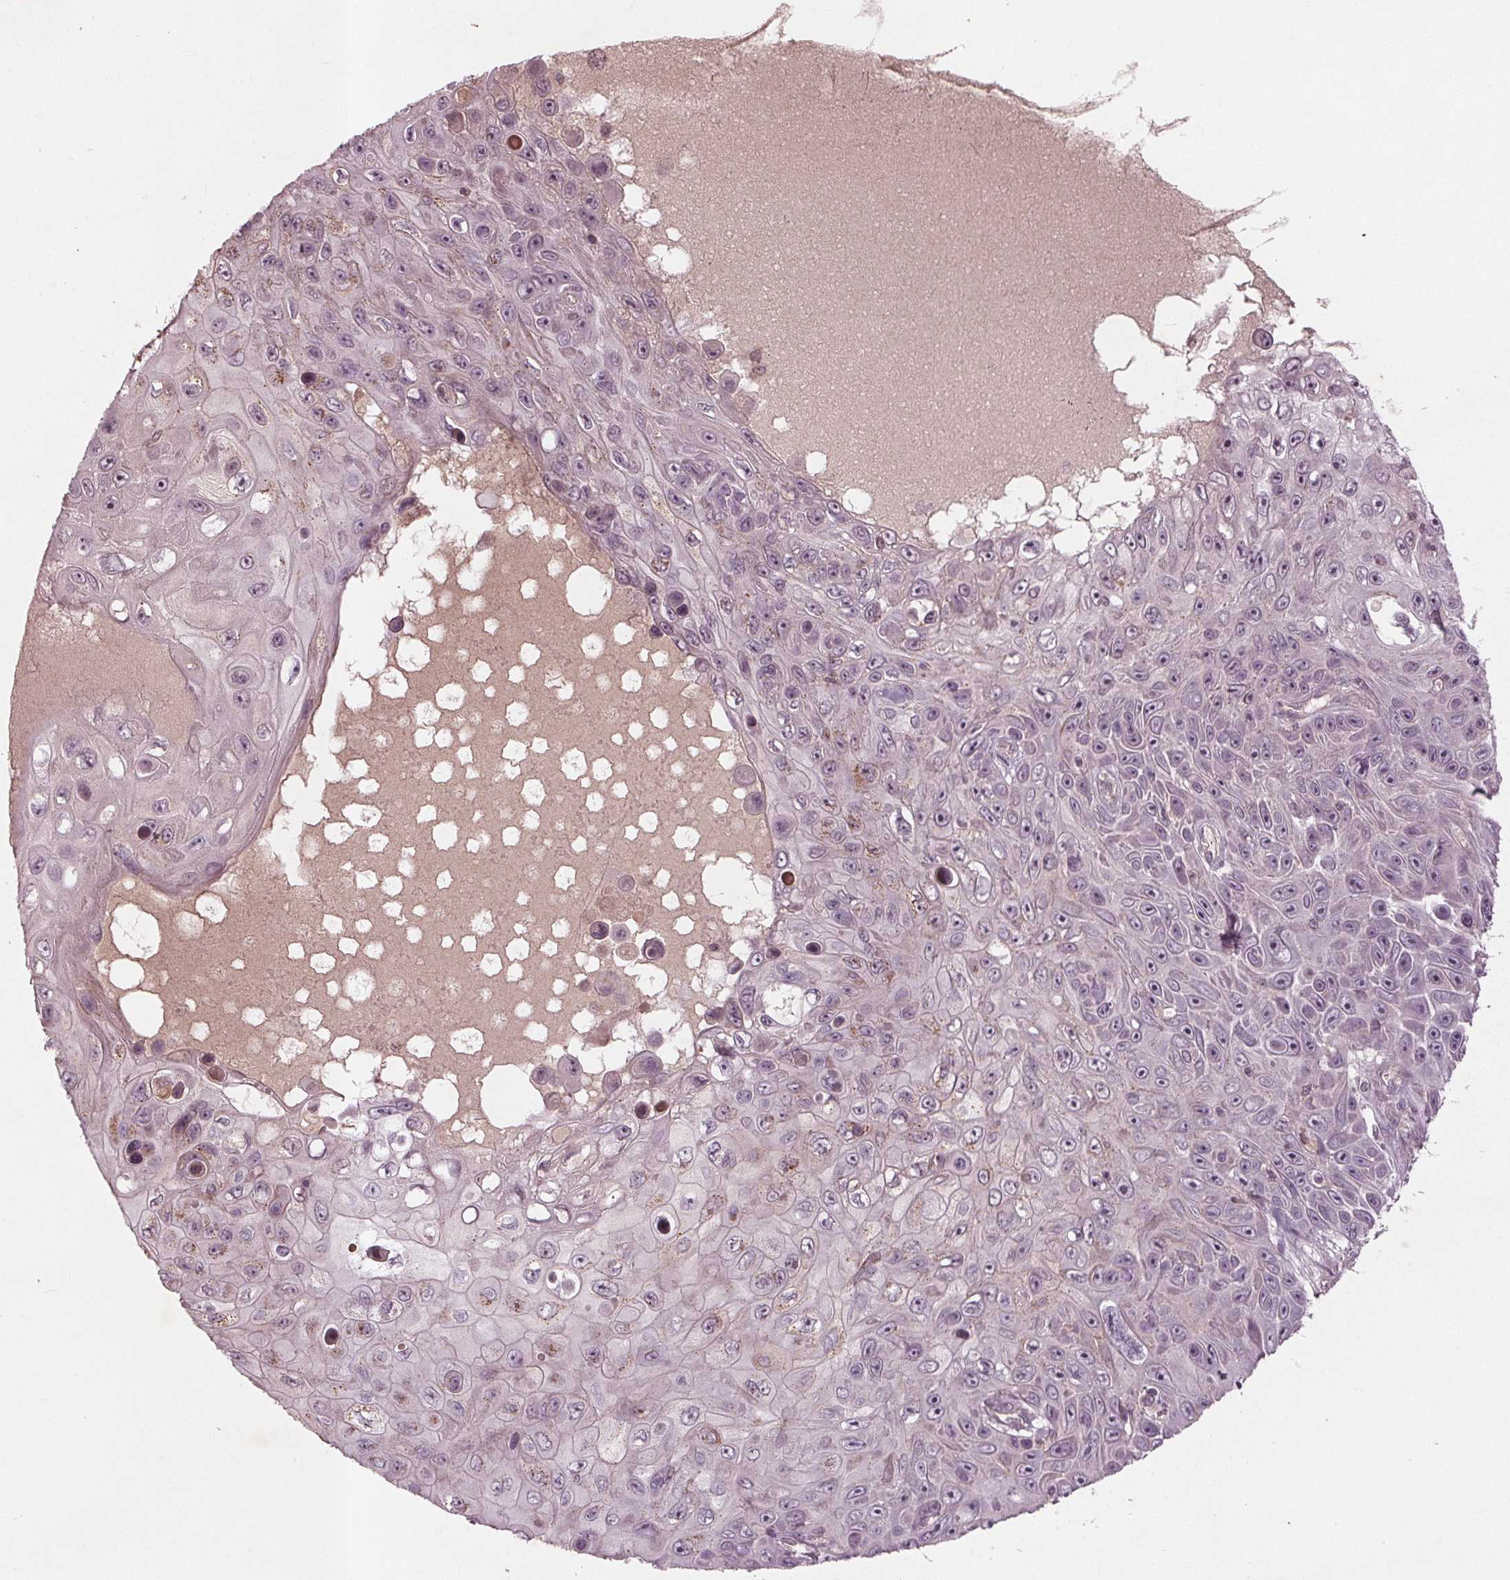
{"staining": {"intensity": "negative", "quantity": "none", "location": "none"}, "tissue": "skin cancer", "cell_type": "Tumor cells", "image_type": "cancer", "snomed": [{"axis": "morphology", "description": "Squamous cell carcinoma, NOS"}, {"axis": "topography", "description": "Skin"}], "caption": "Immunohistochemistry micrograph of neoplastic tissue: skin cancer stained with DAB demonstrates no significant protein positivity in tumor cells.", "gene": "CDKL4", "patient": {"sex": "male", "age": 82}}